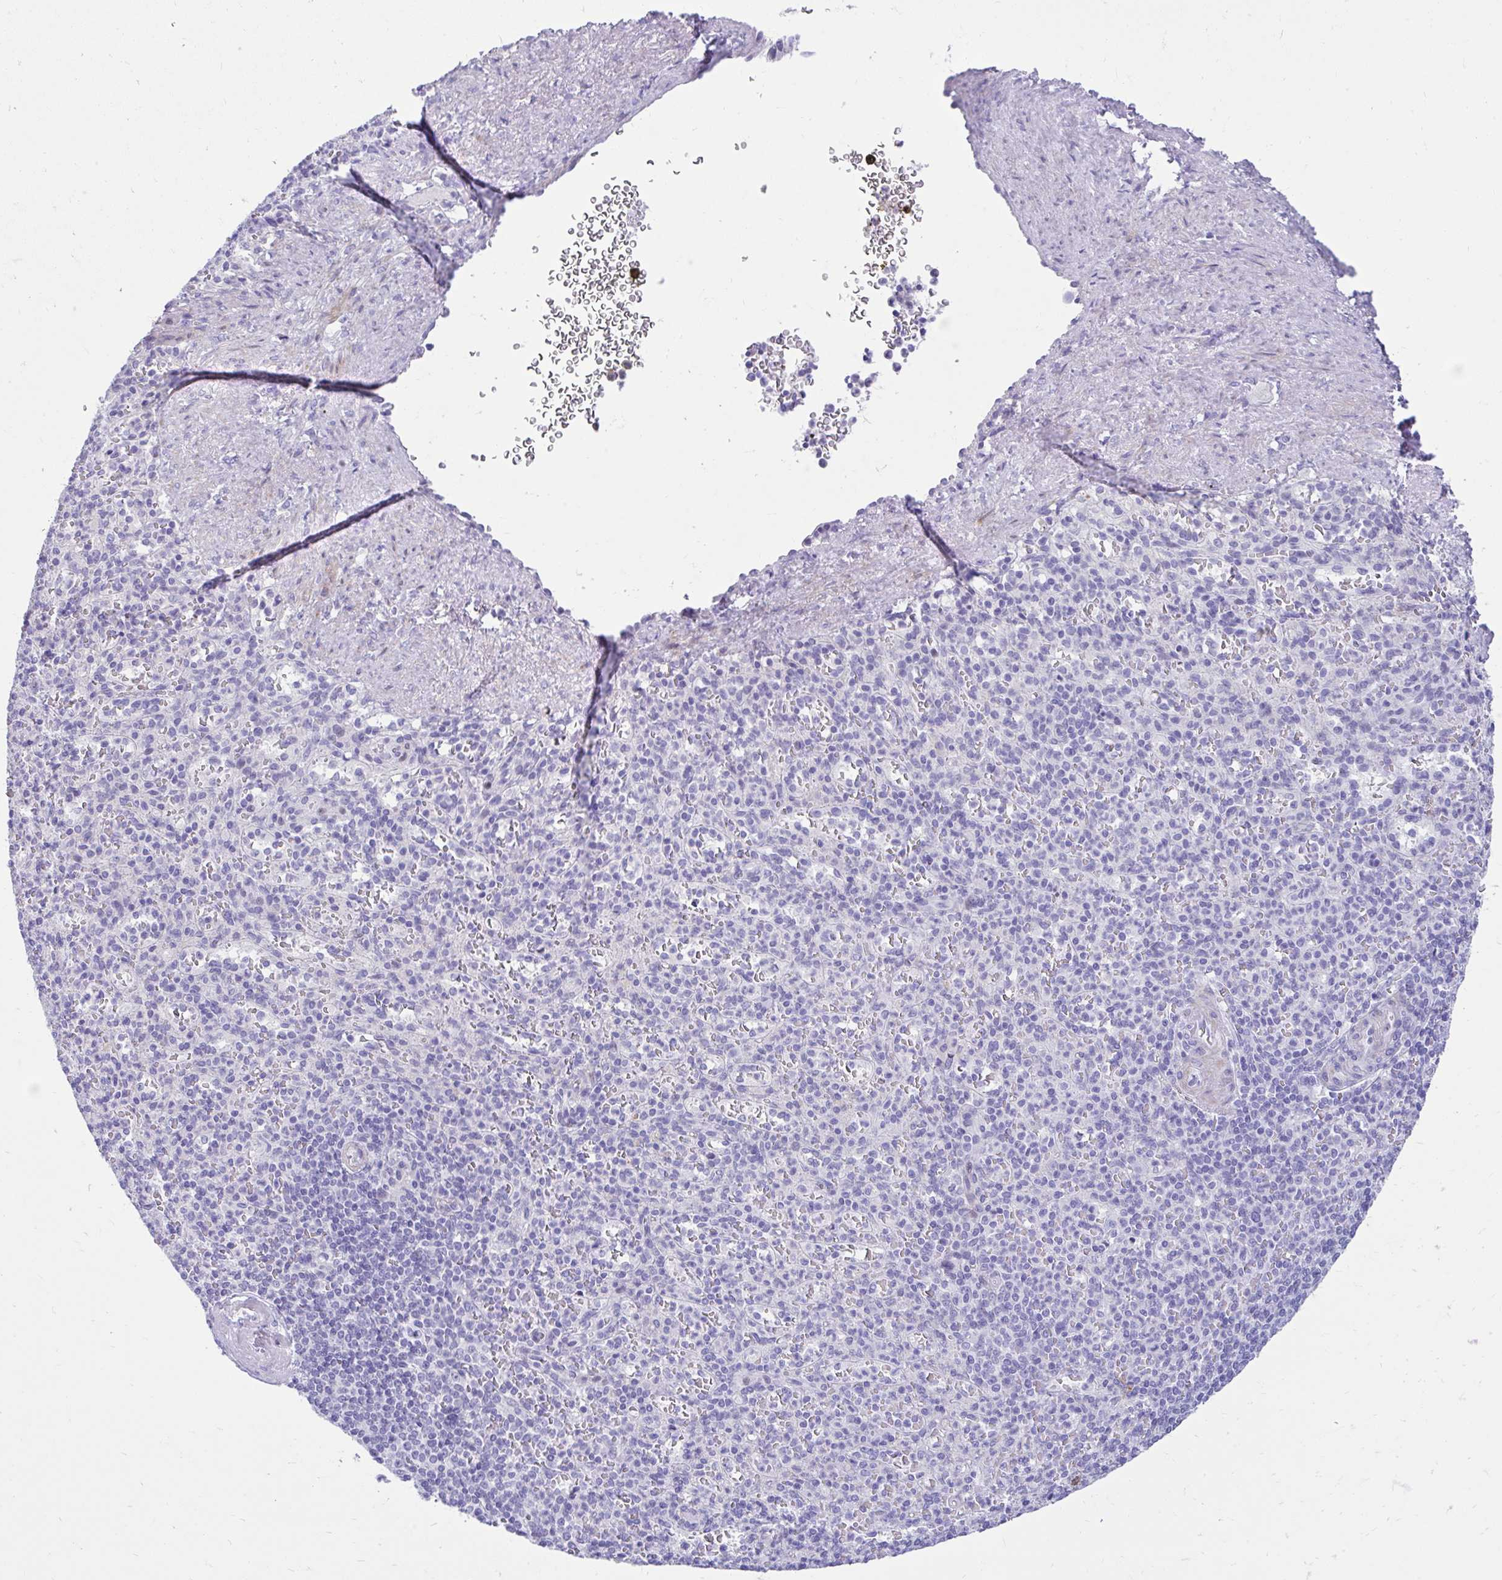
{"staining": {"intensity": "negative", "quantity": "none", "location": "none"}, "tissue": "spleen", "cell_type": "Cells in red pulp", "image_type": "normal", "snomed": [{"axis": "morphology", "description": "Normal tissue, NOS"}, {"axis": "topography", "description": "Spleen"}], "caption": "Immunohistochemistry (IHC) photomicrograph of unremarkable human spleen stained for a protein (brown), which exhibits no positivity in cells in red pulp. Nuclei are stained in blue.", "gene": "NHLH2", "patient": {"sex": "female", "age": 74}}